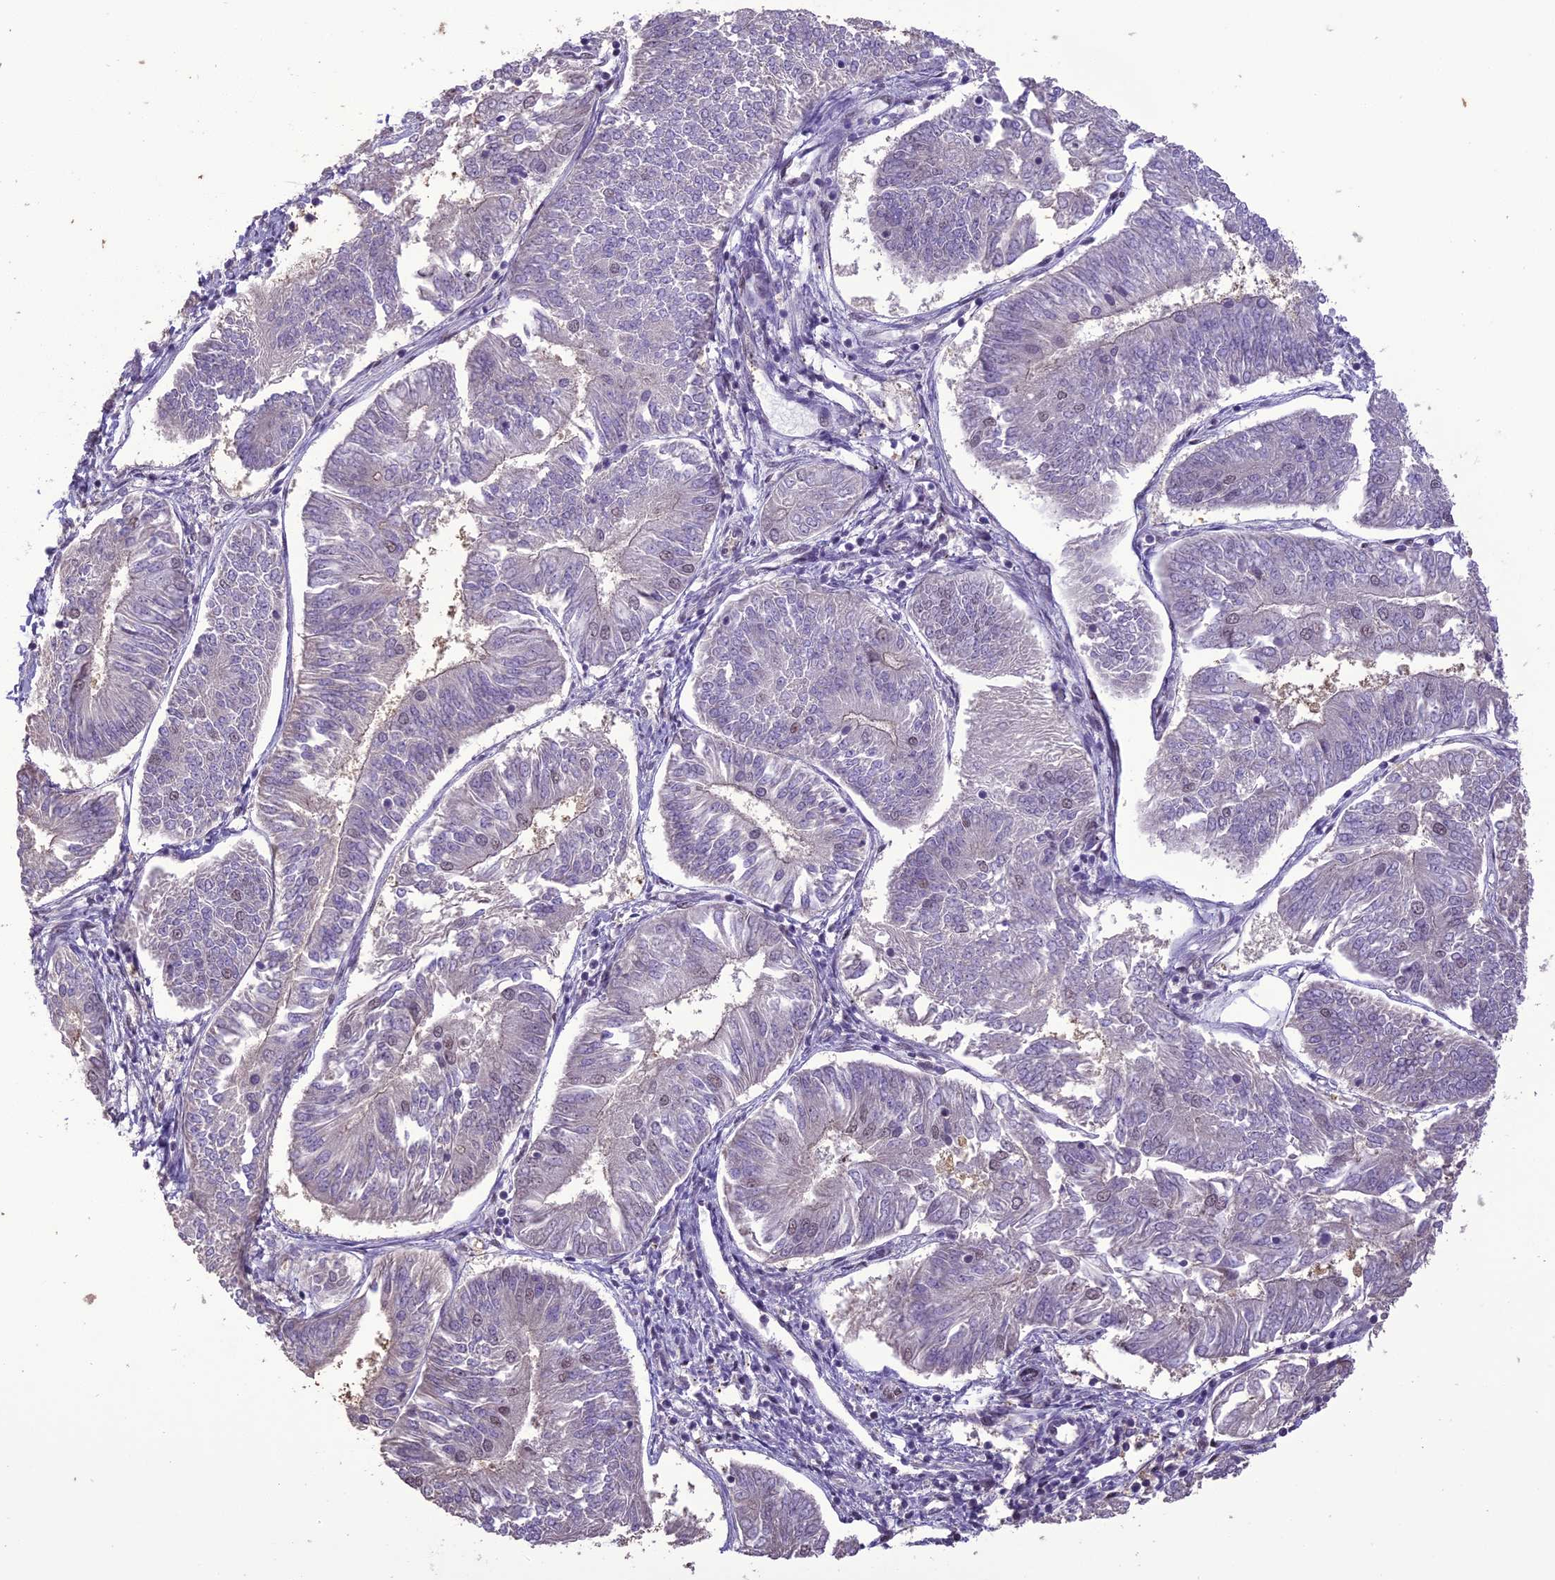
{"staining": {"intensity": "negative", "quantity": "none", "location": "none"}, "tissue": "endometrial cancer", "cell_type": "Tumor cells", "image_type": "cancer", "snomed": [{"axis": "morphology", "description": "Adenocarcinoma, NOS"}, {"axis": "topography", "description": "Endometrium"}], "caption": "This image is of endometrial cancer (adenocarcinoma) stained with IHC to label a protein in brown with the nuclei are counter-stained blue. There is no staining in tumor cells.", "gene": "TIGD7", "patient": {"sex": "female", "age": 58}}